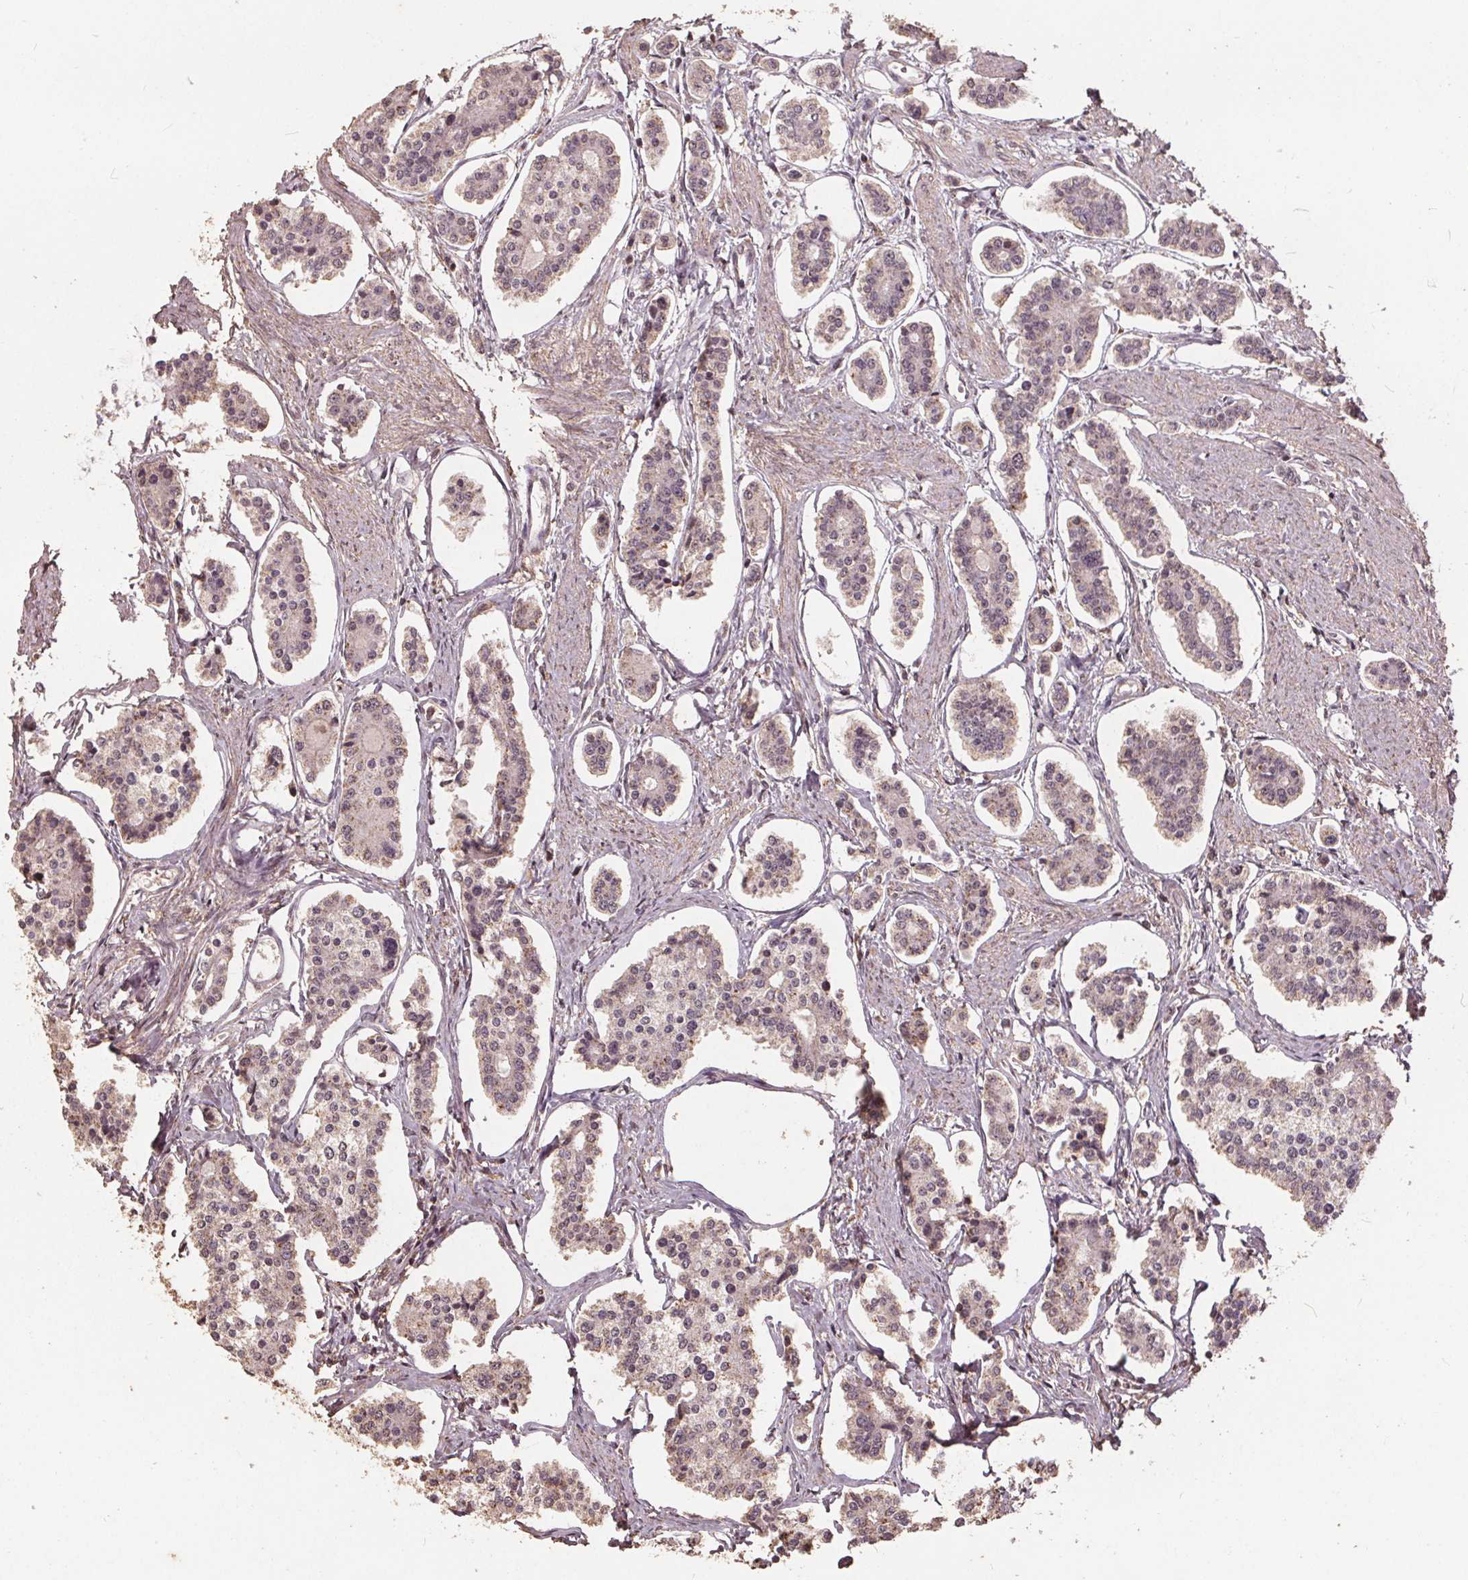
{"staining": {"intensity": "weak", "quantity": "<25%", "location": "cytoplasmic/membranous"}, "tissue": "carcinoid", "cell_type": "Tumor cells", "image_type": "cancer", "snomed": [{"axis": "morphology", "description": "Carcinoid, malignant, NOS"}, {"axis": "topography", "description": "Small intestine"}], "caption": "The image reveals no staining of tumor cells in carcinoid (malignant).", "gene": "DSG3", "patient": {"sex": "female", "age": 65}}